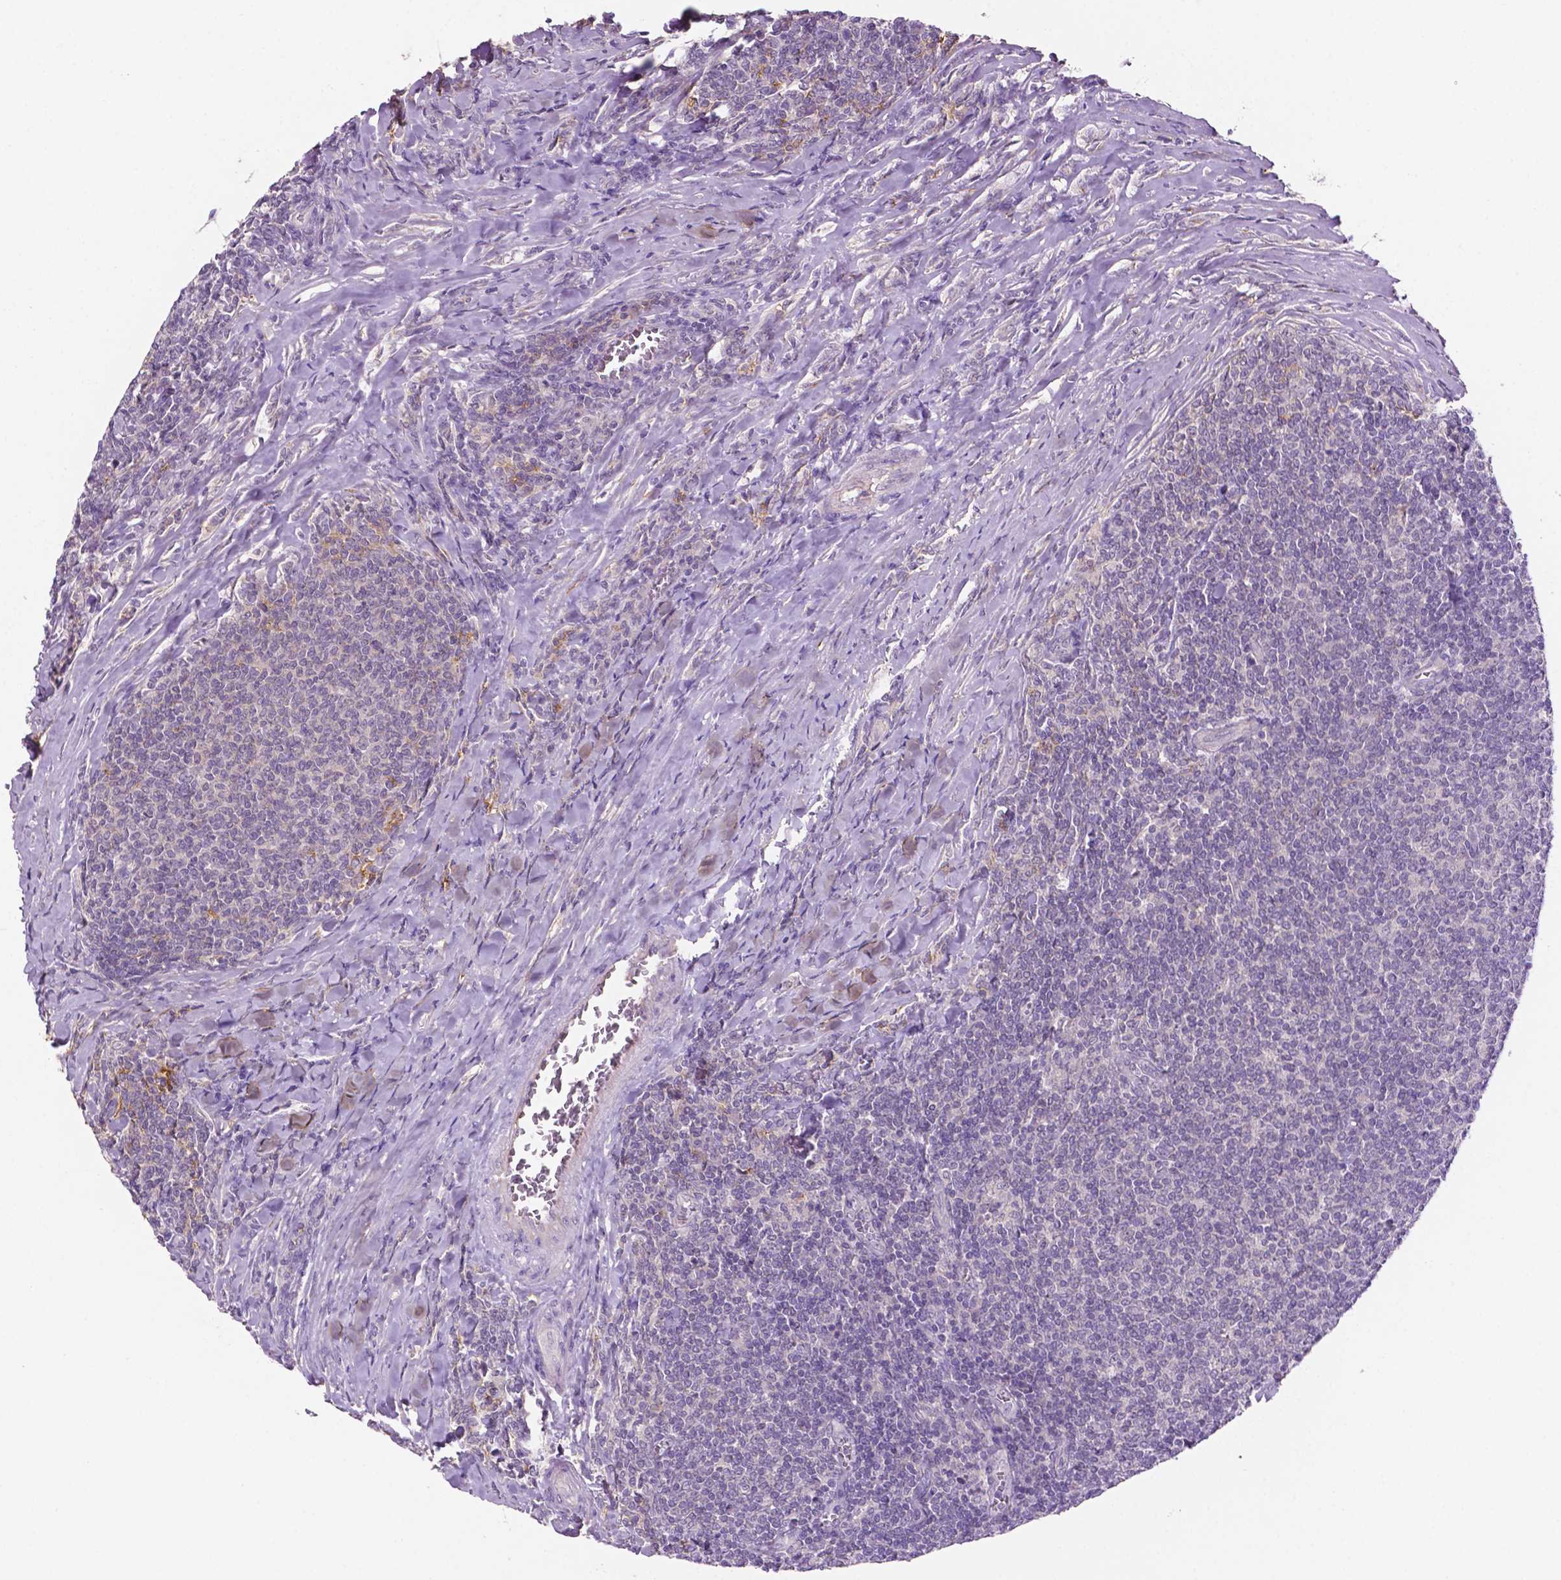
{"staining": {"intensity": "negative", "quantity": "none", "location": "none"}, "tissue": "lymphoma", "cell_type": "Tumor cells", "image_type": "cancer", "snomed": [{"axis": "morphology", "description": "Malignant lymphoma, non-Hodgkin's type, Low grade"}, {"axis": "topography", "description": "Lymph node"}], "caption": "Tumor cells show no significant protein staining in lymphoma. Nuclei are stained in blue.", "gene": "FBLN1", "patient": {"sex": "male", "age": 52}}